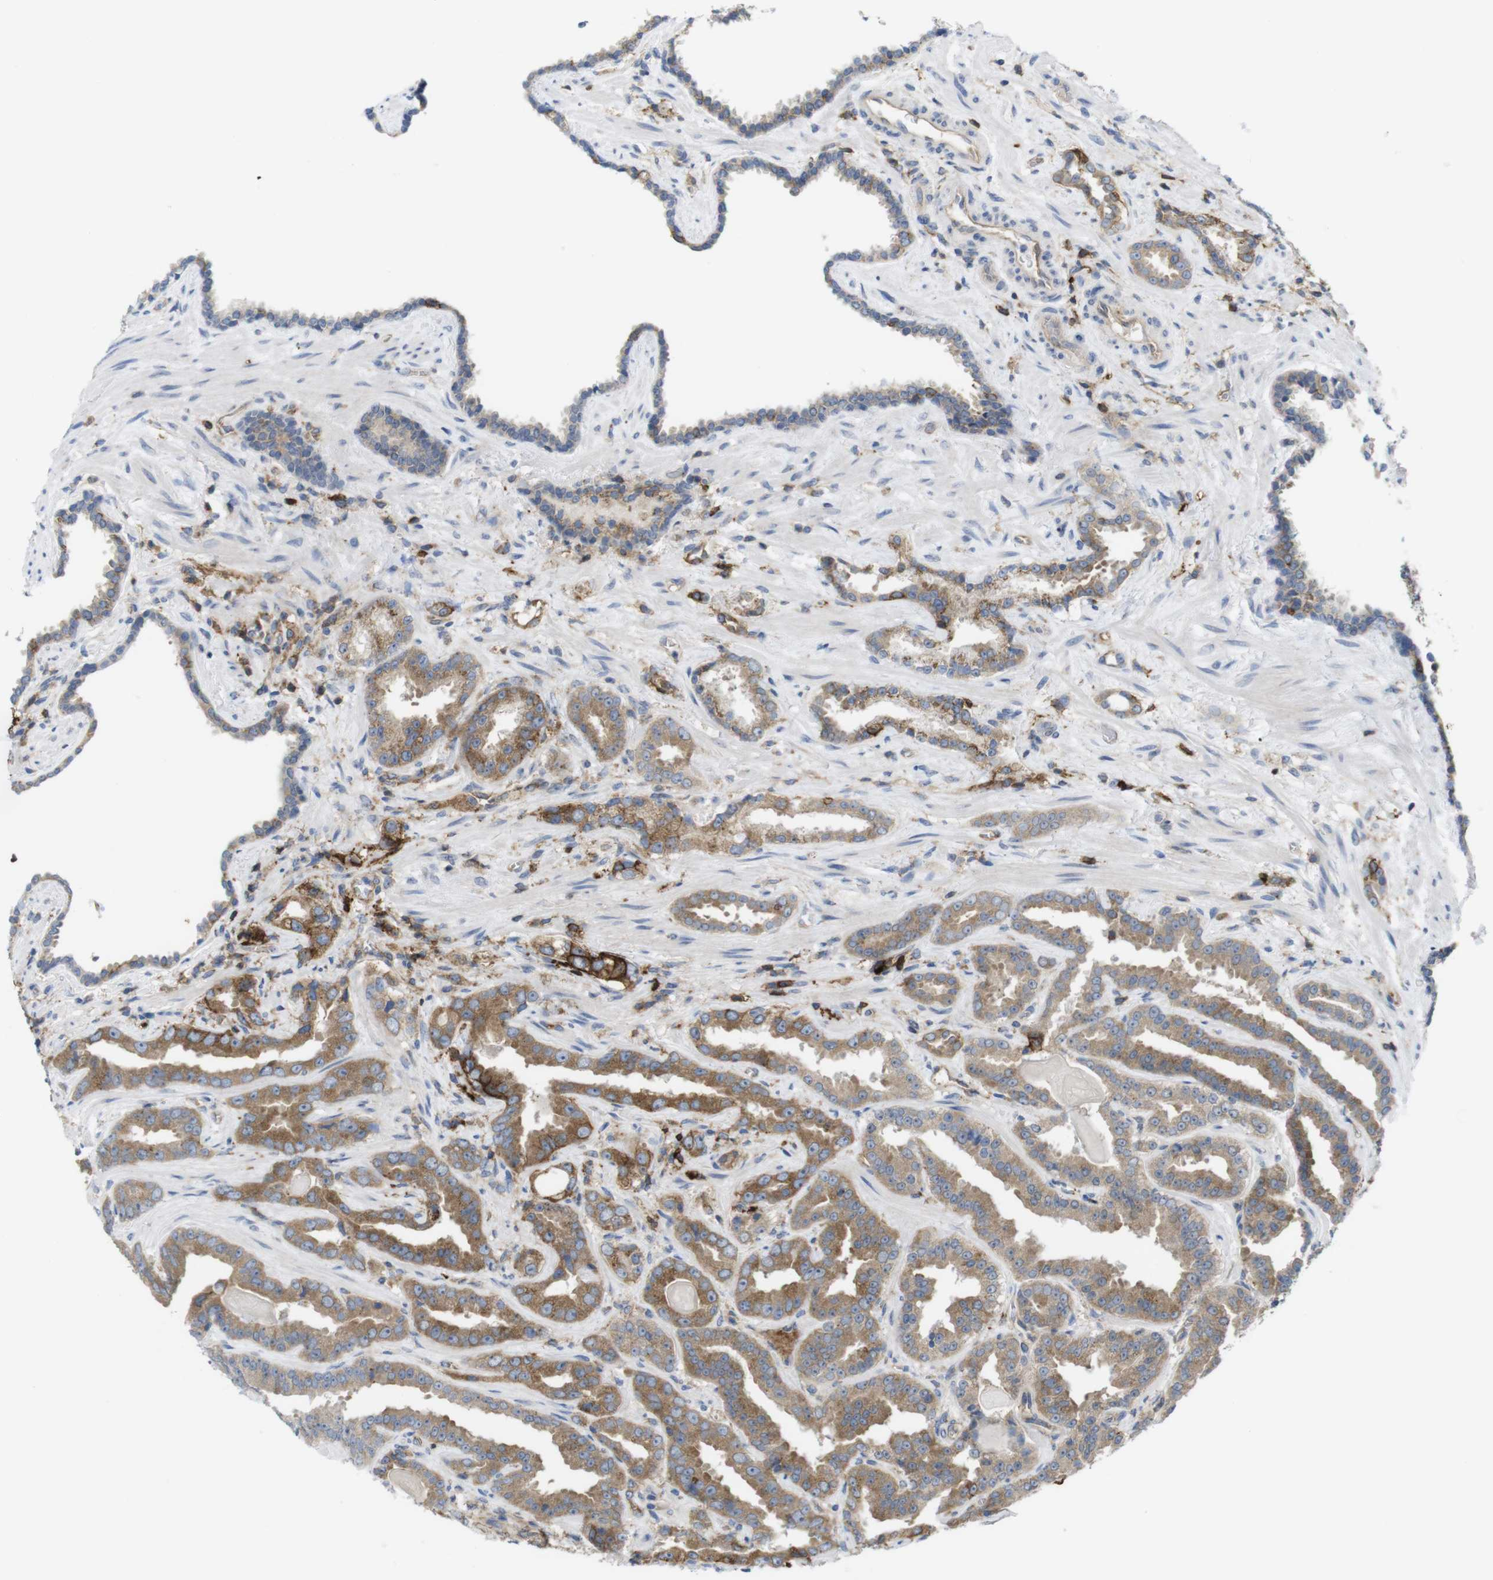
{"staining": {"intensity": "moderate", "quantity": ">75%", "location": "cytoplasmic/membranous"}, "tissue": "prostate cancer", "cell_type": "Tumor cells", "image_type": "cancer", "snomed": [{"axis": "morphology", "description": "Adenocarcinoma, Low grade"}, {"axis": "topography", "description": "Prostate"}], "caption": "This micrograph exhibits prostate cancer stained with immunohistochemistry to label a protein in brown. The cytoplasmic/membranous of tumor cells show moderate positivity for the protein. Nuclei are counter-stained blue.", "gene": "CCR6", "patient": {"sex": "male", "age": 60}}